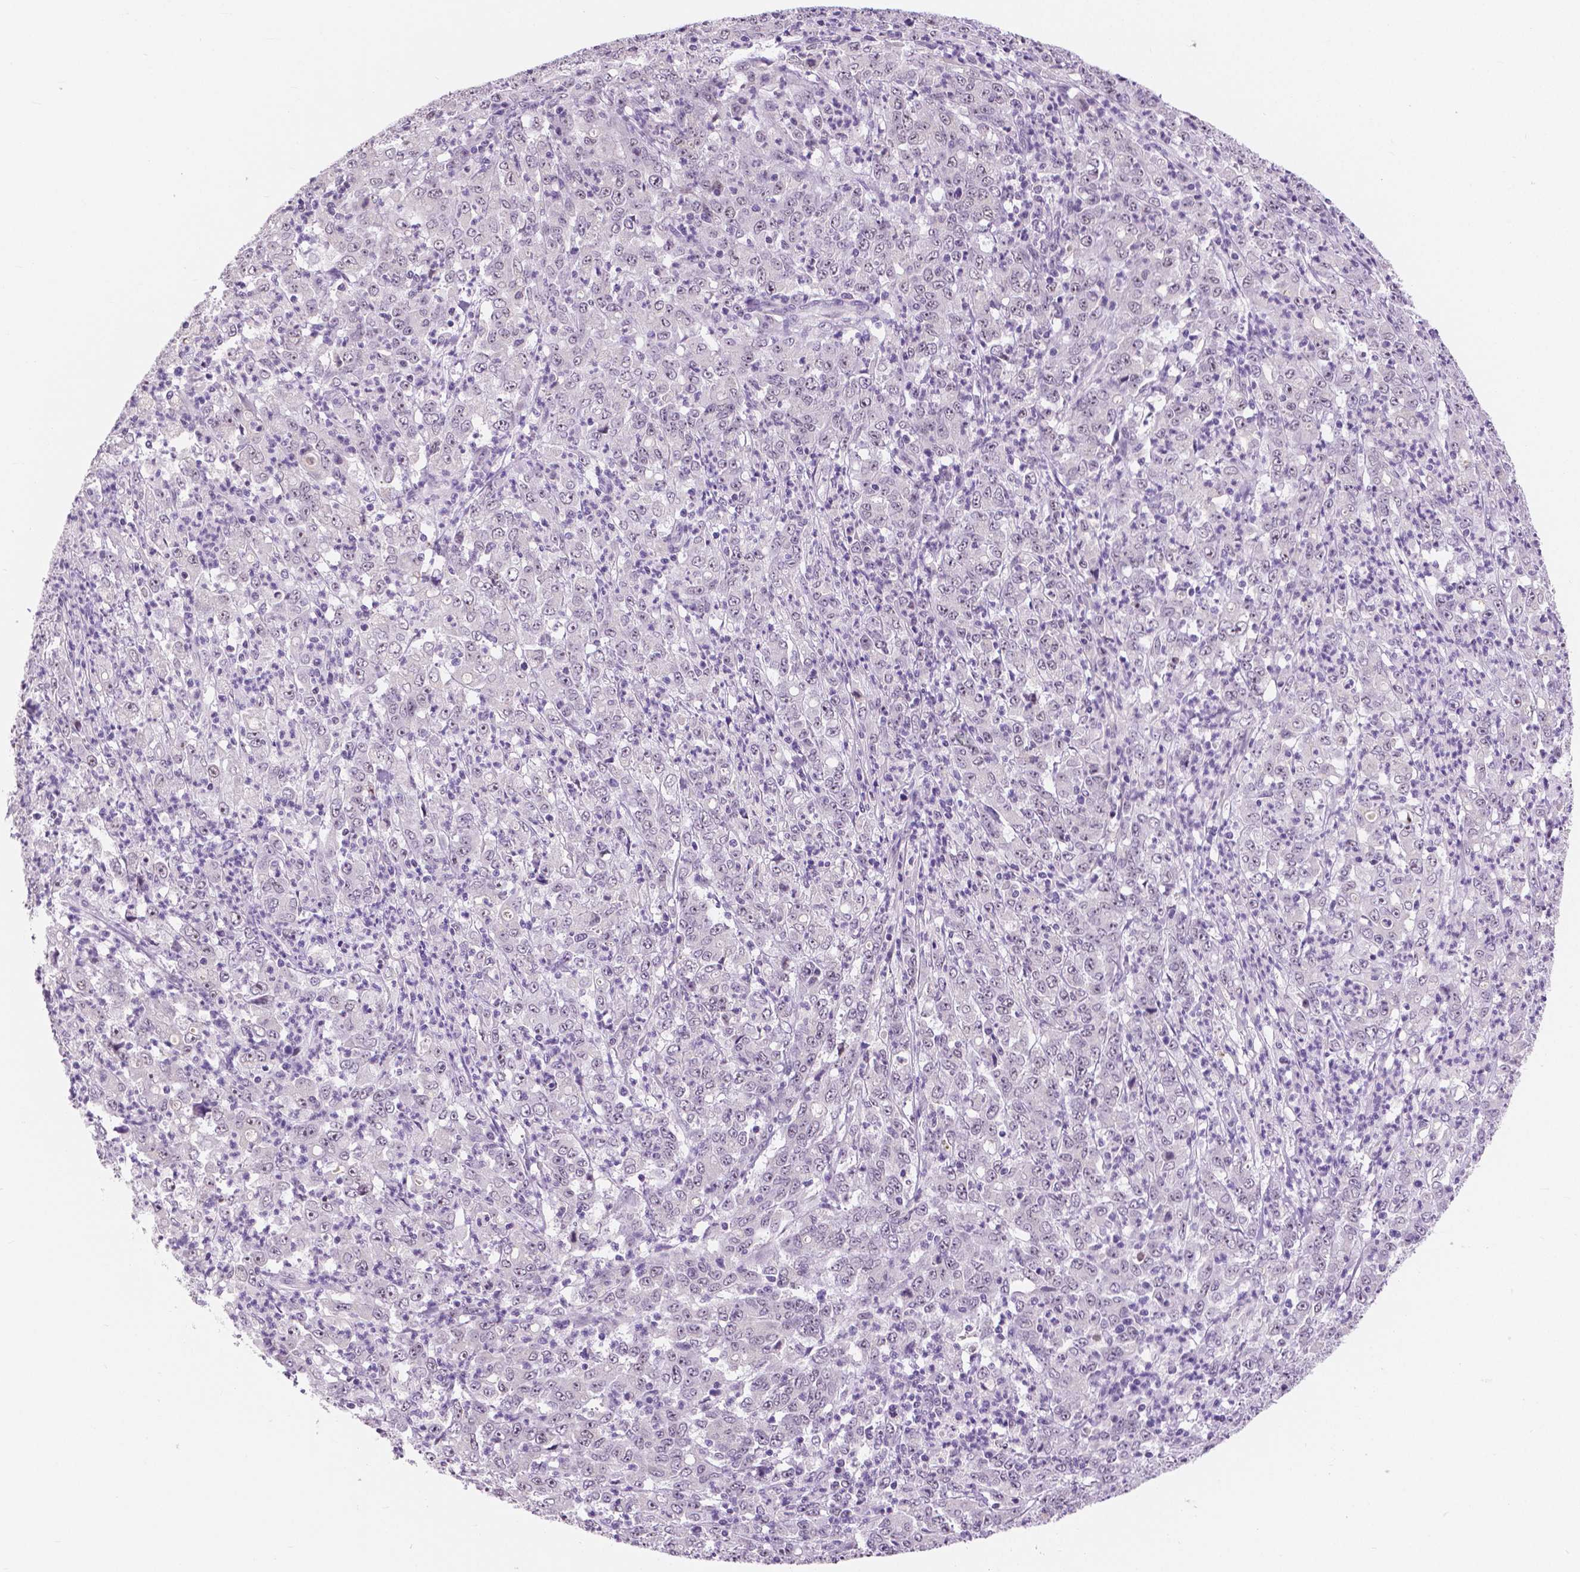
{"staining": {"intensity": "weak", "quantity": "<25%", "location": "nuclear"}, "tissue": "stomach cancer", "cell_type": "Tumor cells", "image_type": "cancer", "snomed": [{"axis": "morphology", "description": "Adenocarcinoma, NOS"}, {"axis": "topography", "description": "Stomach, lower"}], "caption": "This photomicrograph is of stomach adenocarcinoma stained with immunohistochemistry (IHC) to label a protein in brown with the nuclei are counter-stained blue. There is no positivity in tumor cells.", "gene": "NHP2", "patient": {"sex": "female", "age": 71}}